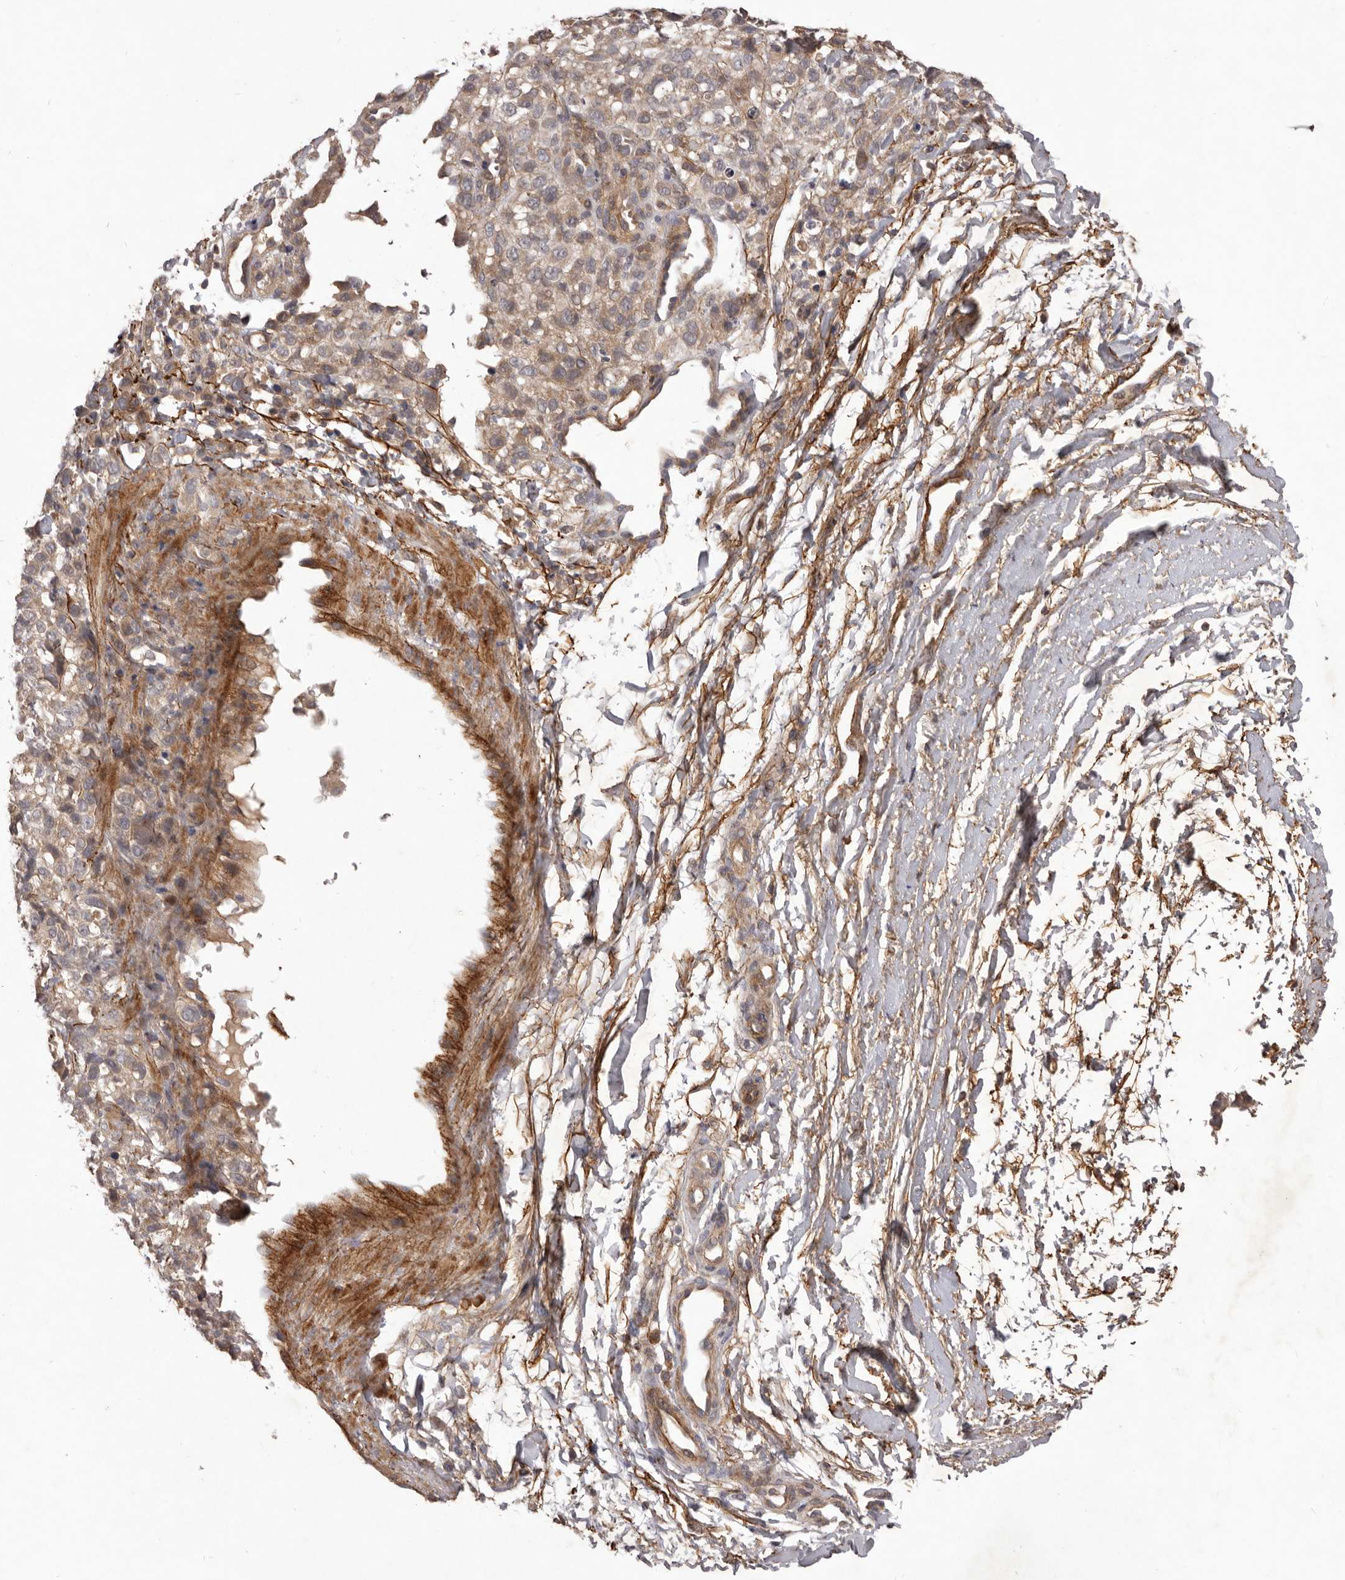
{"staining": {"intensity": "weak", "quantity": "25%-75%", "location": "cytoplasmic/membranous"}, "tissue": "melanoma", "cell_type": "Tumor cells", "image_type": "cancer", "snomed": [{"axis": "morphology", "description": "Malignant melanoma, Metastatic site"}, {"axis": "topography", "description": "Skin"}], "caption": "Immunohistochemistry (IHC) of malignant melanoma (metastatic site) reveals low levels of weak cytoplasmic/membranous expression in approximately 25%-75% of tumor cells.", "gene": "HBS1L", "patient": {"sex": "female", "age": 72}}